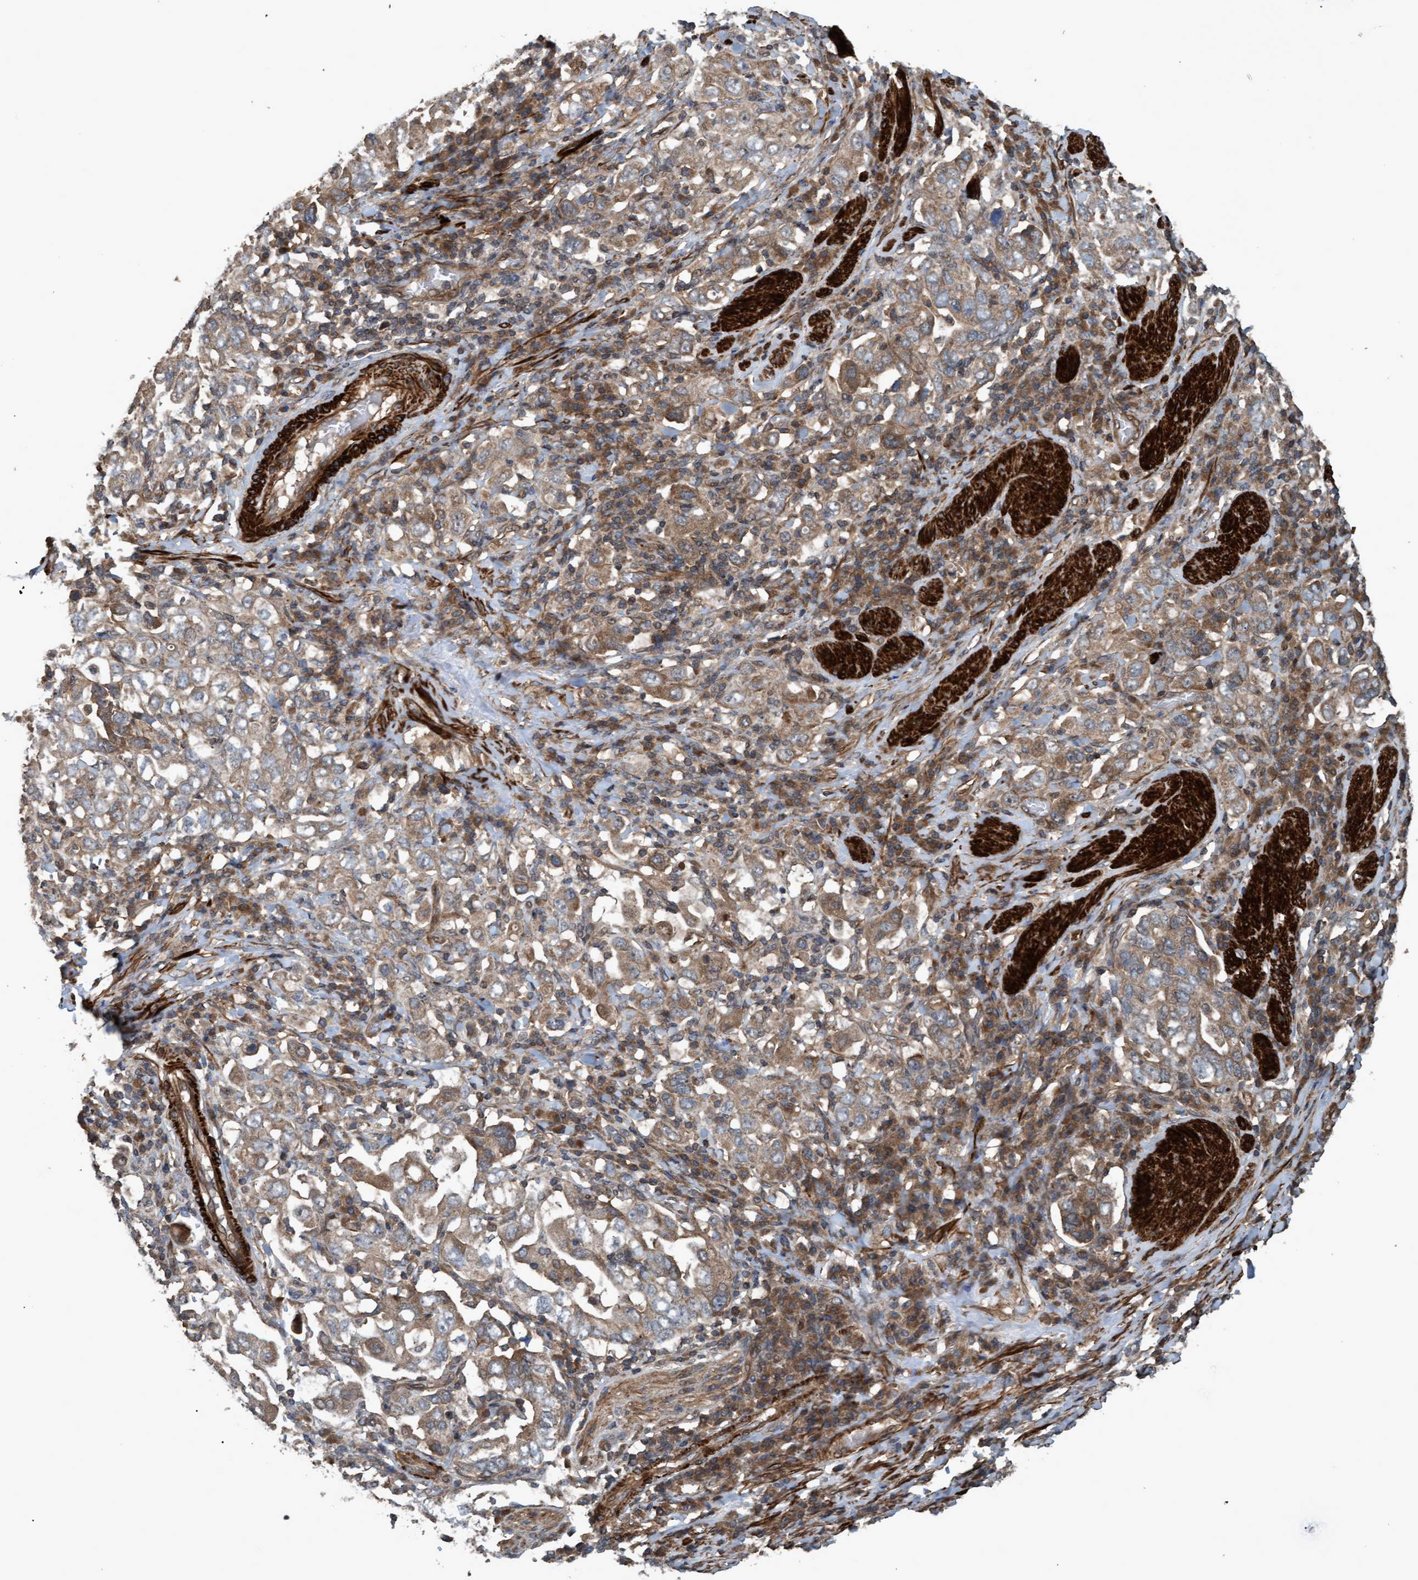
{"staining": {"intensity": "moderate", "quantity": ">75%", "location": "cytoplasmic/membranous"}, "tissue": "stomach cancer", "cell_type": "Tumor cells", "image_type": "cancer", "snomed": [{"axis": "morphology", "description": "Adenocarcinoma, NOS"}, {"axis": "topography", "description": "Stomach, upper"}], "caption": "Immunohistochemical staining of adenocarcinoma (stomach) reveals moderate cytoplasmic/membranous protein expression in about >75% of tumor cells.", "gene": "GGT6", "patient": {"sex": "male", "age": 62}}